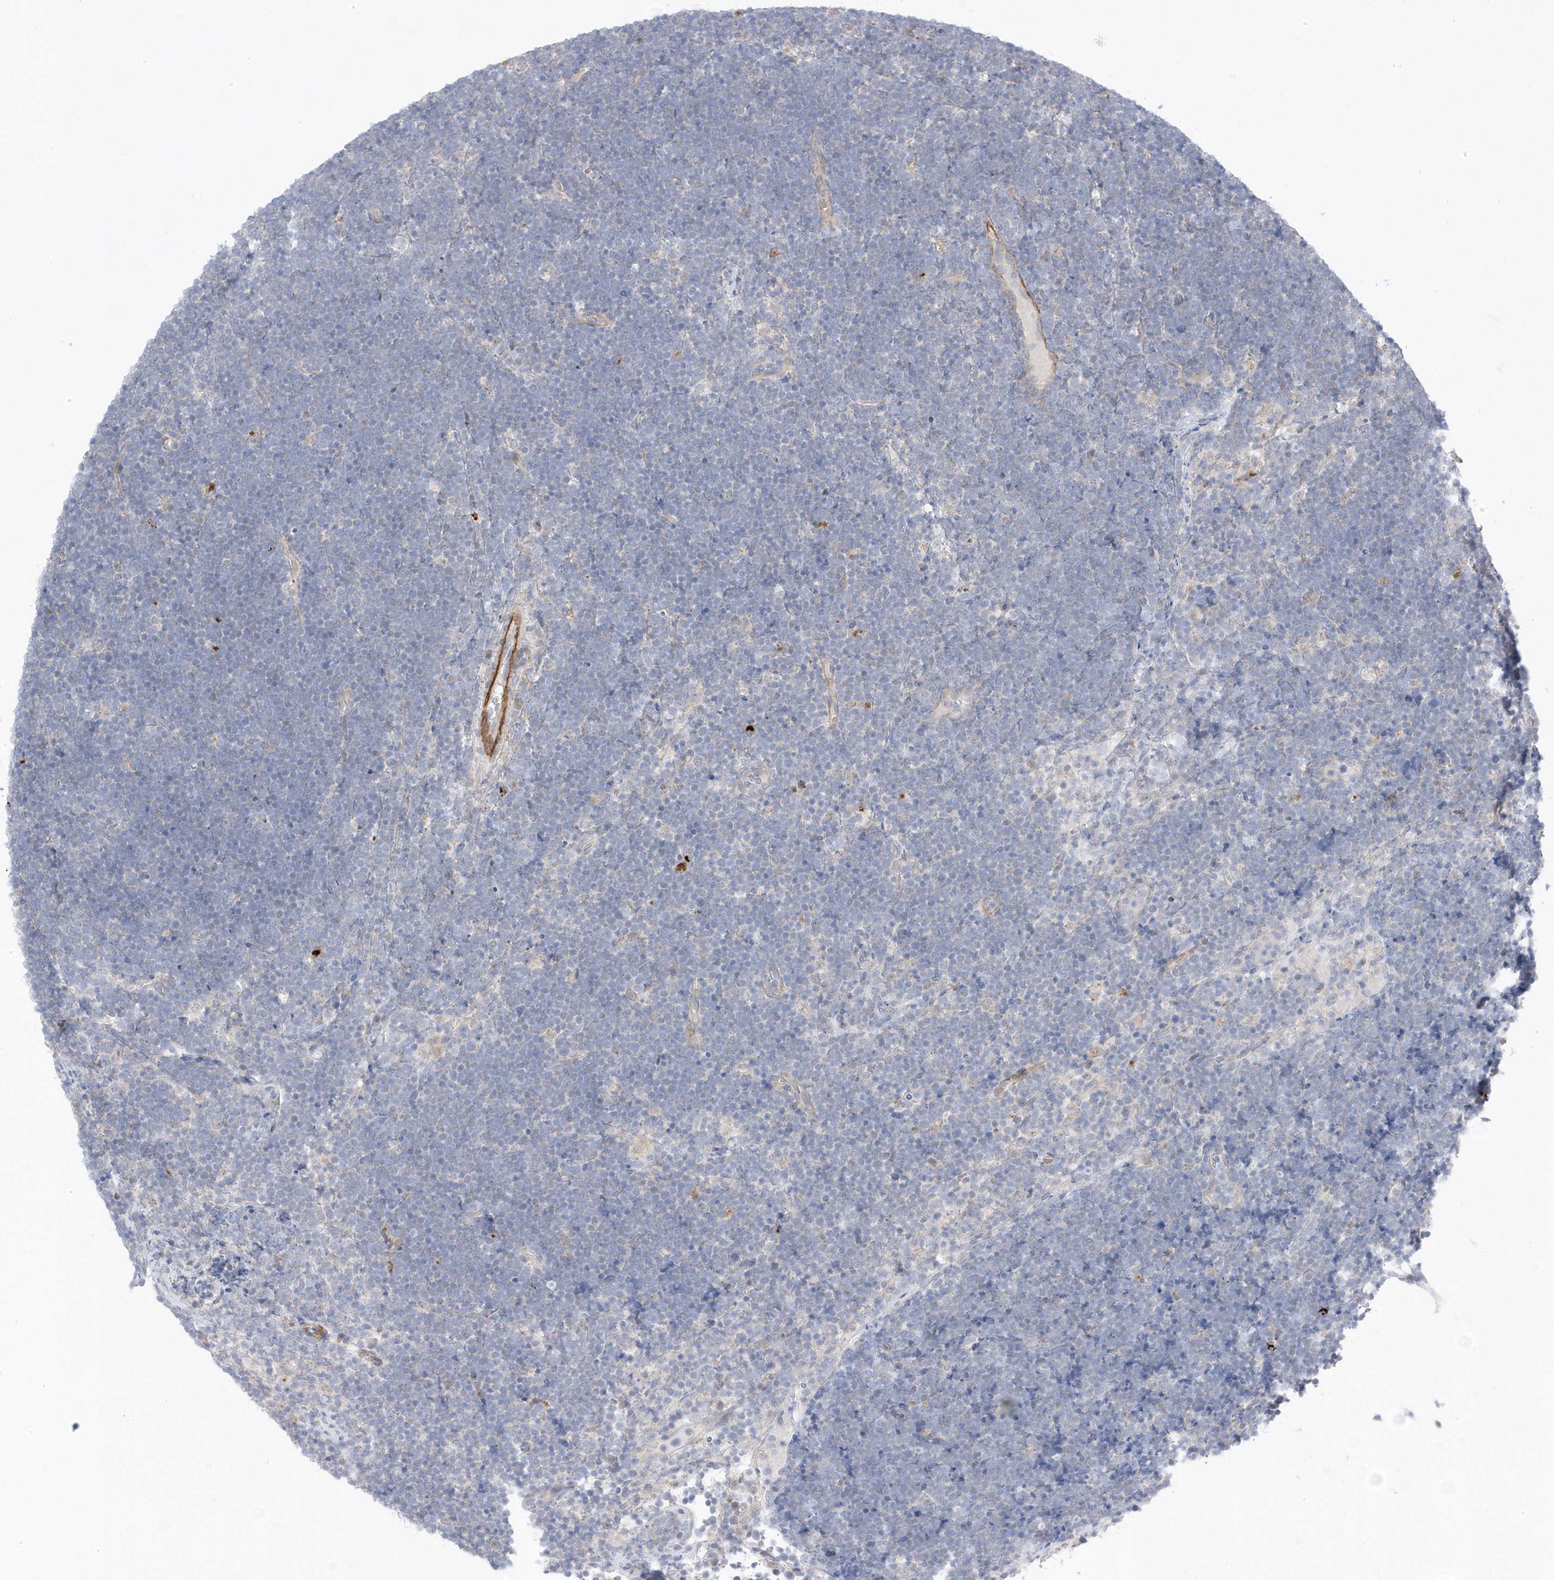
{"staining": {"intensity": "negative", "quantity": "none", "location": "none"}, "tissue": "lymphoma", "cell_type": "Tumor cells", "image_type": "cancer", "snomed": [{"axis": "morphology", "description": "Malignant lymphoma, non-Hodgkin's type, High grade"}, {"axis": "topography", "description": "Lymph node"}], "caption": "A micrograph of human lymphoma is negative for staining in tumor cells. Brightfield microscopy of immunohistochemistry stained with DAB (brown) and hematoxylin (blue), captured at high magnification.", "gene": "ANAPC1", "patient": {"sex": "male", "age": 13}}